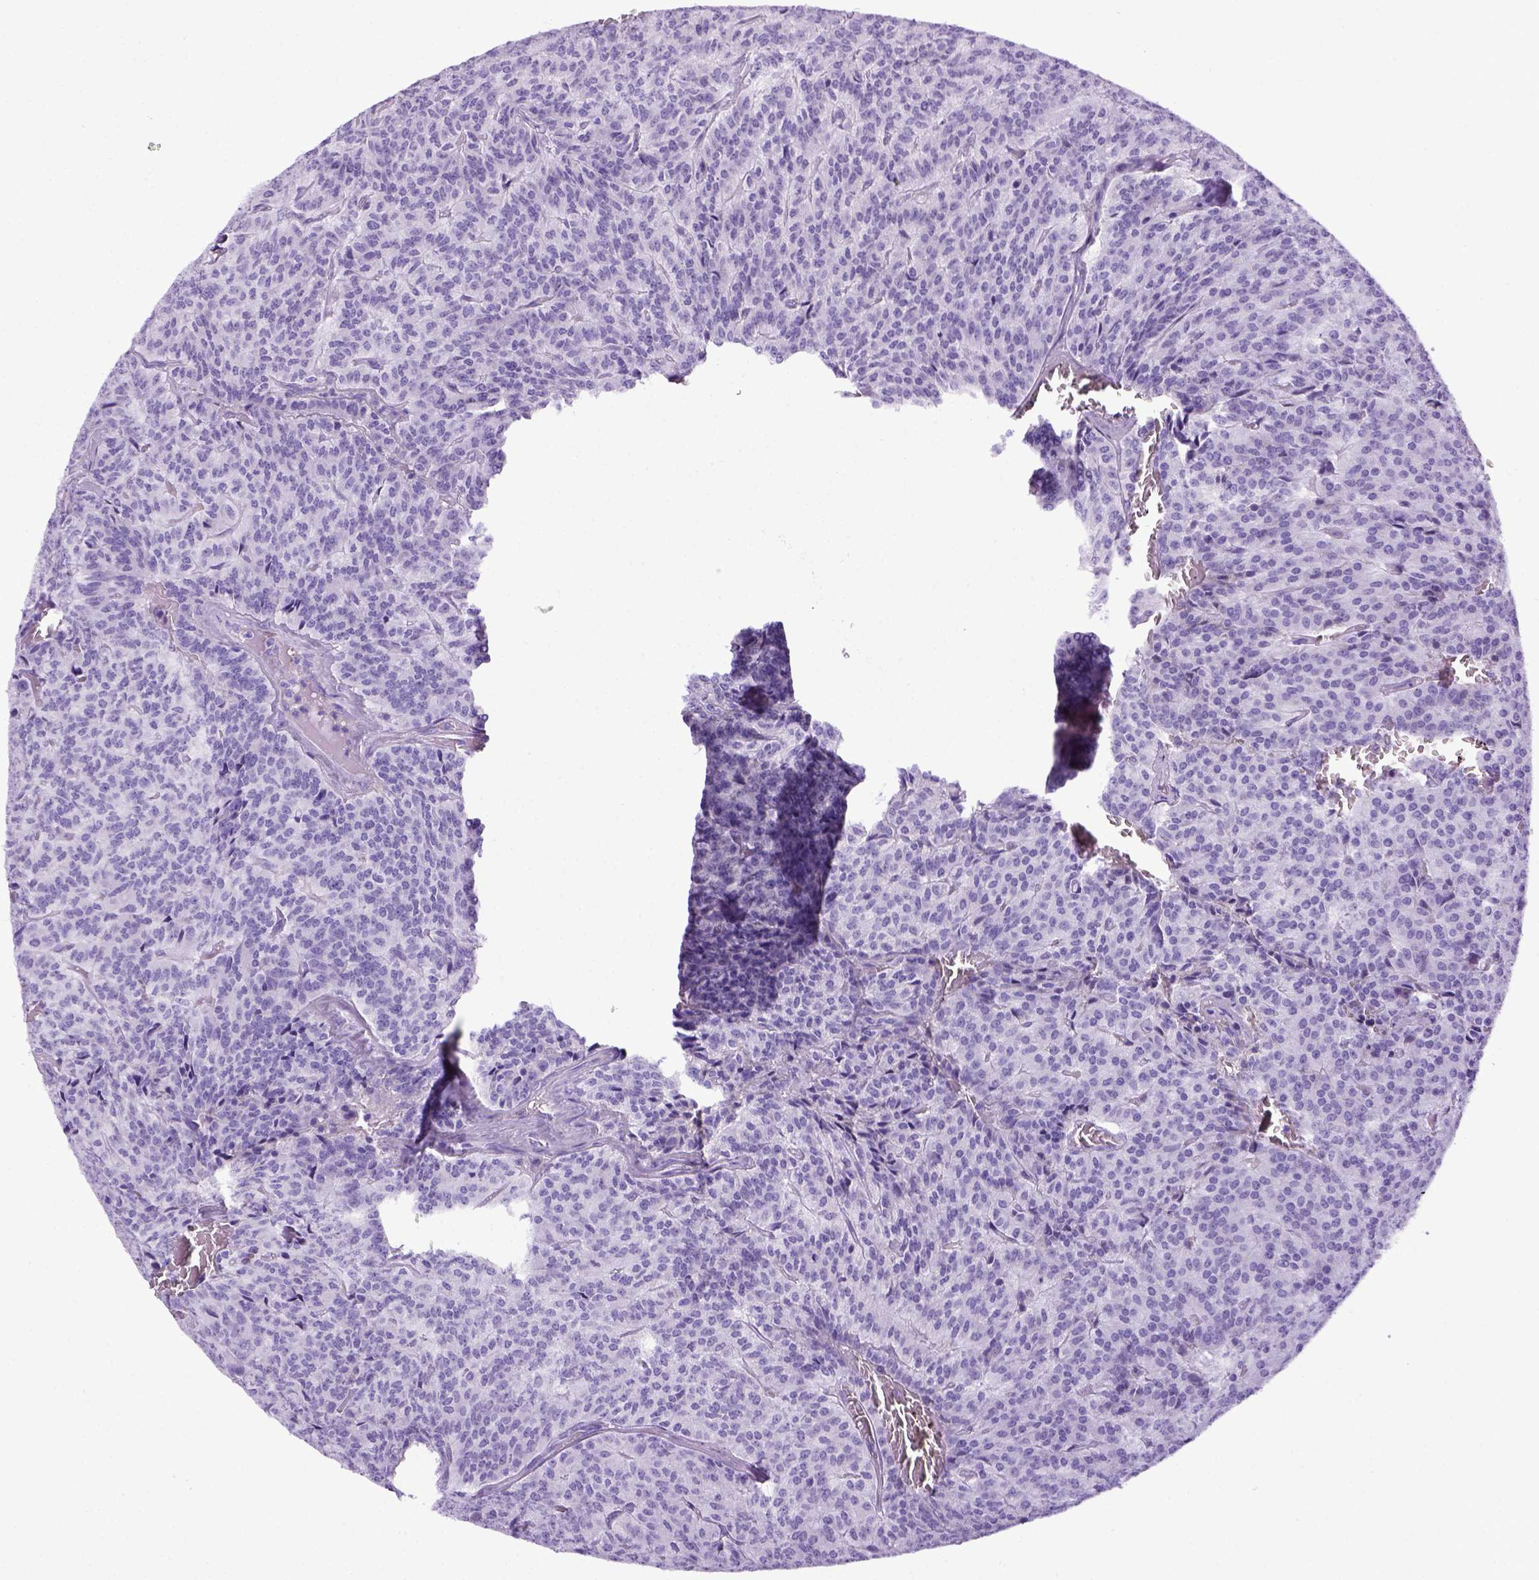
{"staining": {"intensity": "negative", "quantity": "none", "location": "none"}, "tissue": "carcinoid", "cell_type": "Tumor cells", "image_type": "cancer", "snomed": [{"axis": "morphology", "description": "Carcinoid, malignant, NOS"}, {"axis": "topography", "description": "Lung"}], "caption": "Immunohistochemistry (IHC) micrograph of human carcinoid (malignant) stained for a protein (brown), which displays no expression in tumor cells.", "gene": "ITIH4", "patient": {"sex": "male", "age": 70}}